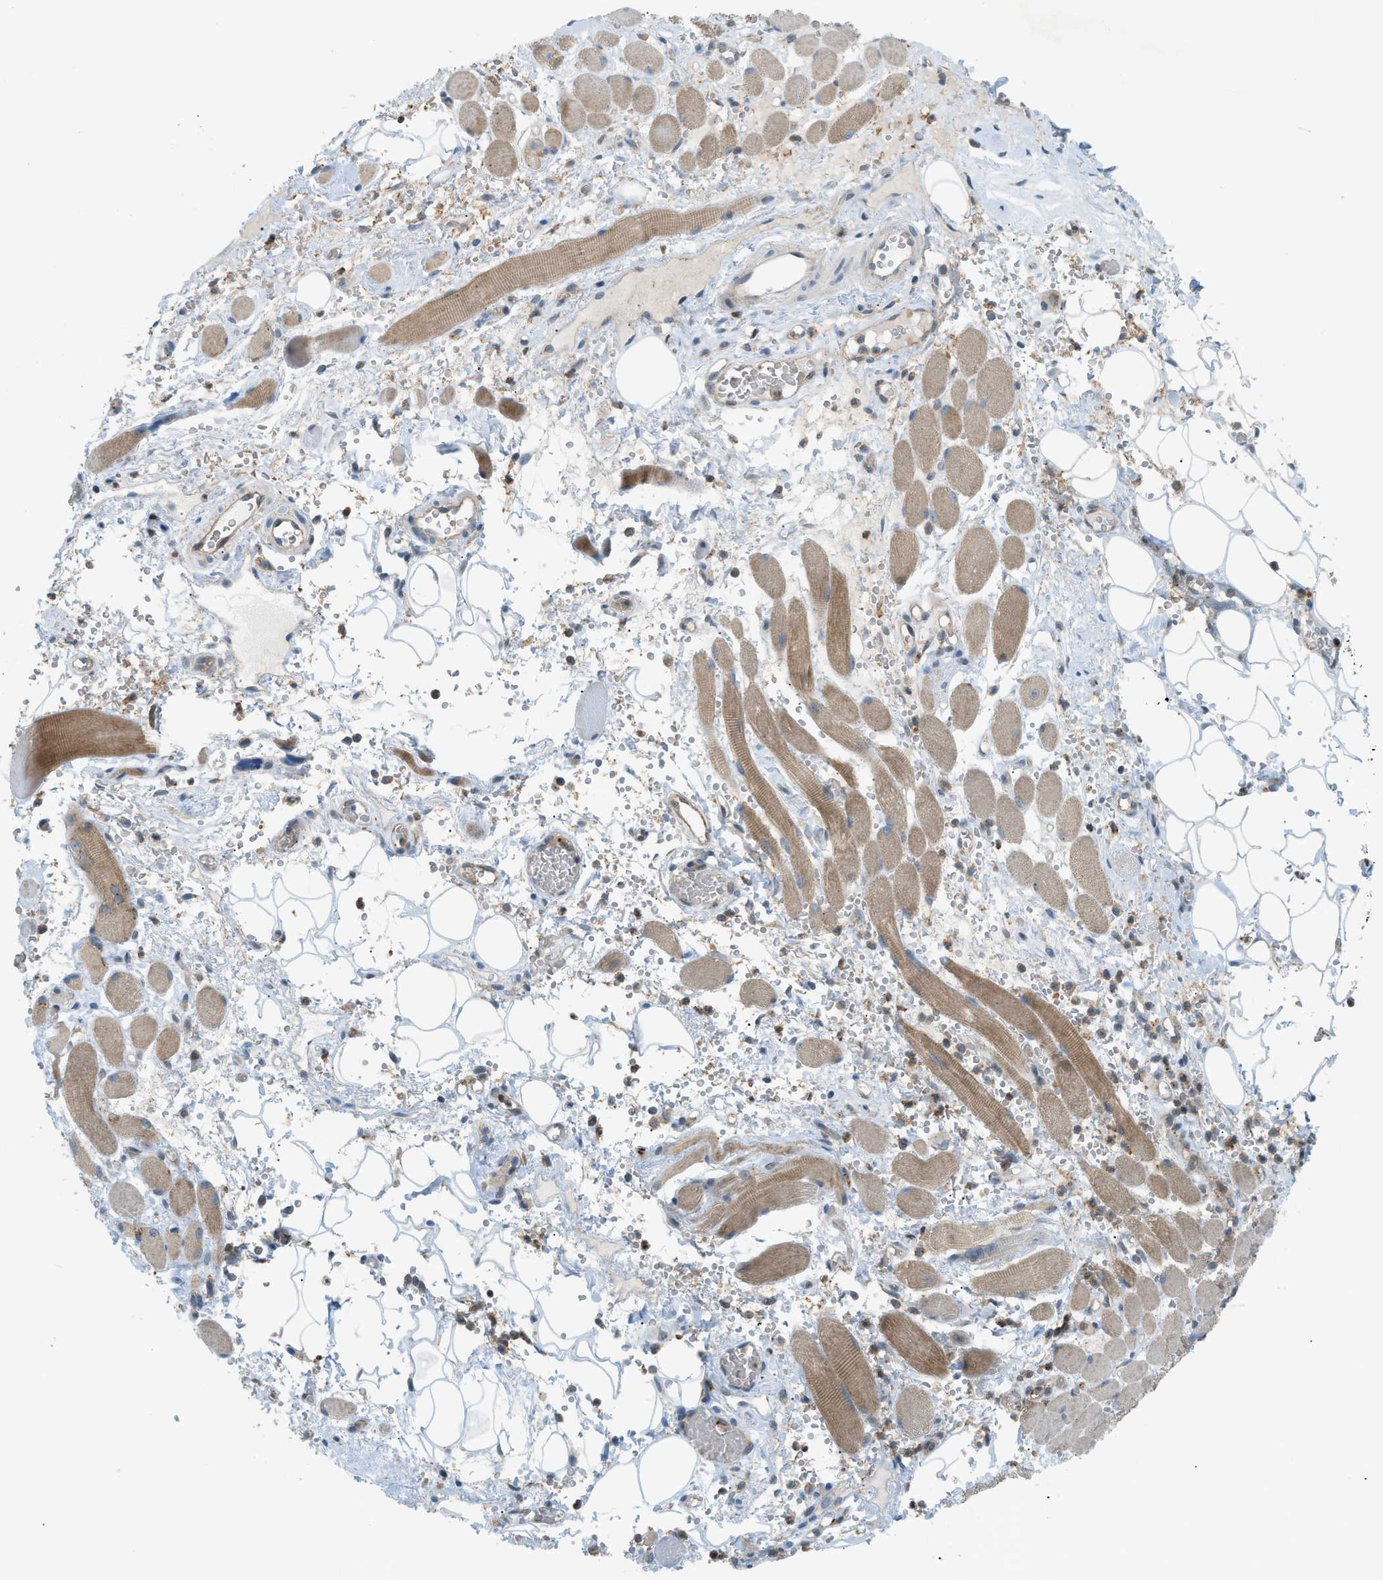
{"staining": {"intensity": "negative", "quantity": "none", "location": "none"}, "tissue": "adipose tissue", "cell_type": "Adipocytes", "image_type": "normal", "snomed": [{"axis": "morphology", "description": "Squamous cell carcinoma, NOS"}, {"axis": "topography", "description": "Oral tissue"}, {"axis": "topography", "description": "Head-Neck"}], "caption": "There is no significant staining in adipocytes of adipose tissue. (Brightfield microscopy of DAB immunohistochemistry at high magnification).", "gene": "GRK6", "patient": {"sex": "female", "age": 50}}